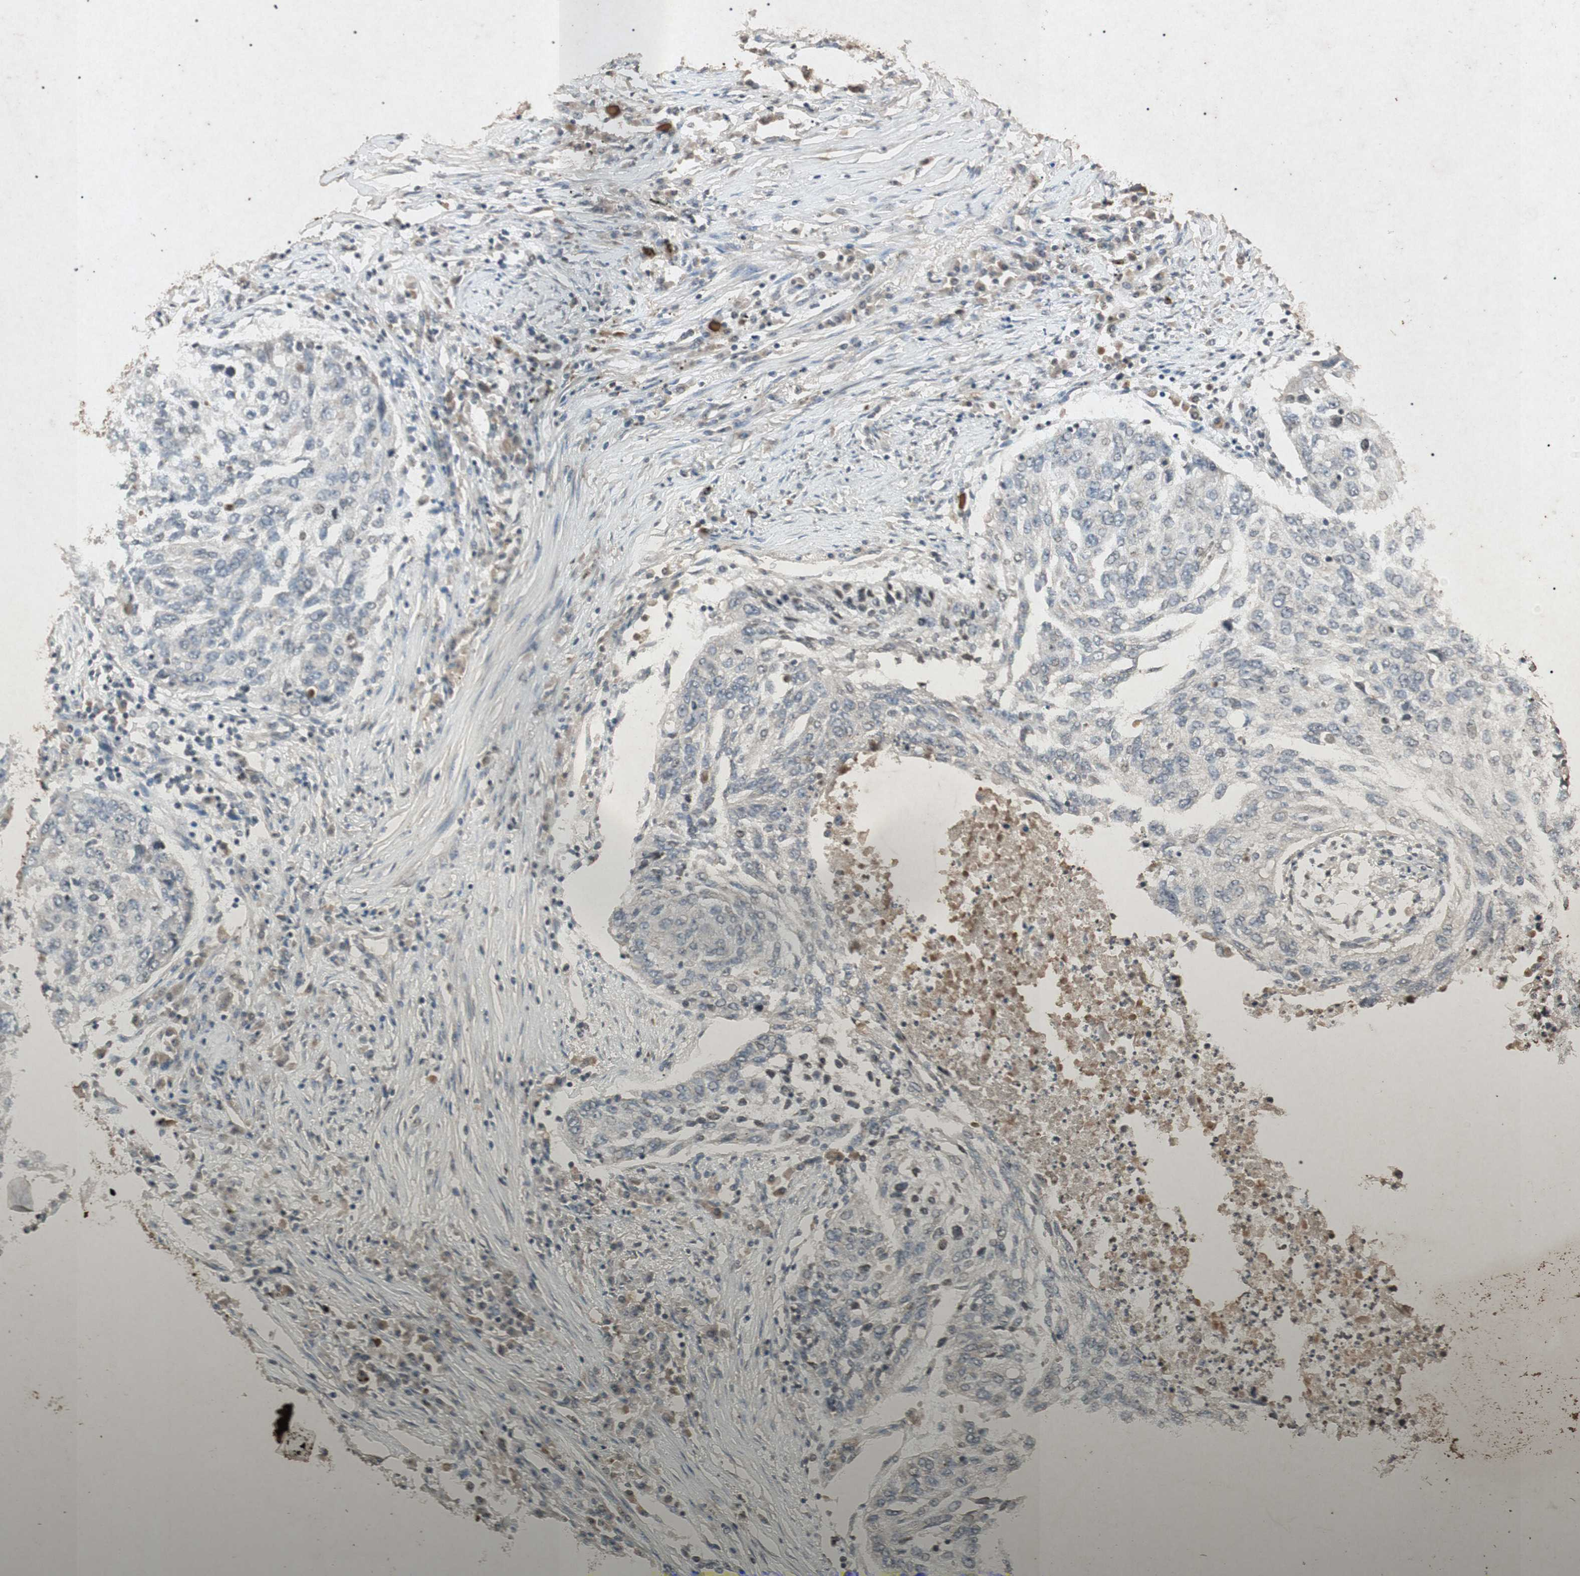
{"staining": {"intensity": "negative", "quantity": "none", "location": "none"}, "tissue": "lung cancer", "cell_type": "Tumor cells", "image_type": "cancer", "snomed": [{"axis": "morphology", "description": "Squamous cell carcinoma, NOS"}, {"axis": "topography", "description": "Lung"}], "caption": "IHC of lung cancer (squamous cell carcinoma) exhibits no positivity in tumor cells.", "gene": "MSRB1", "patient": {"sex": "female", "age": 63}}